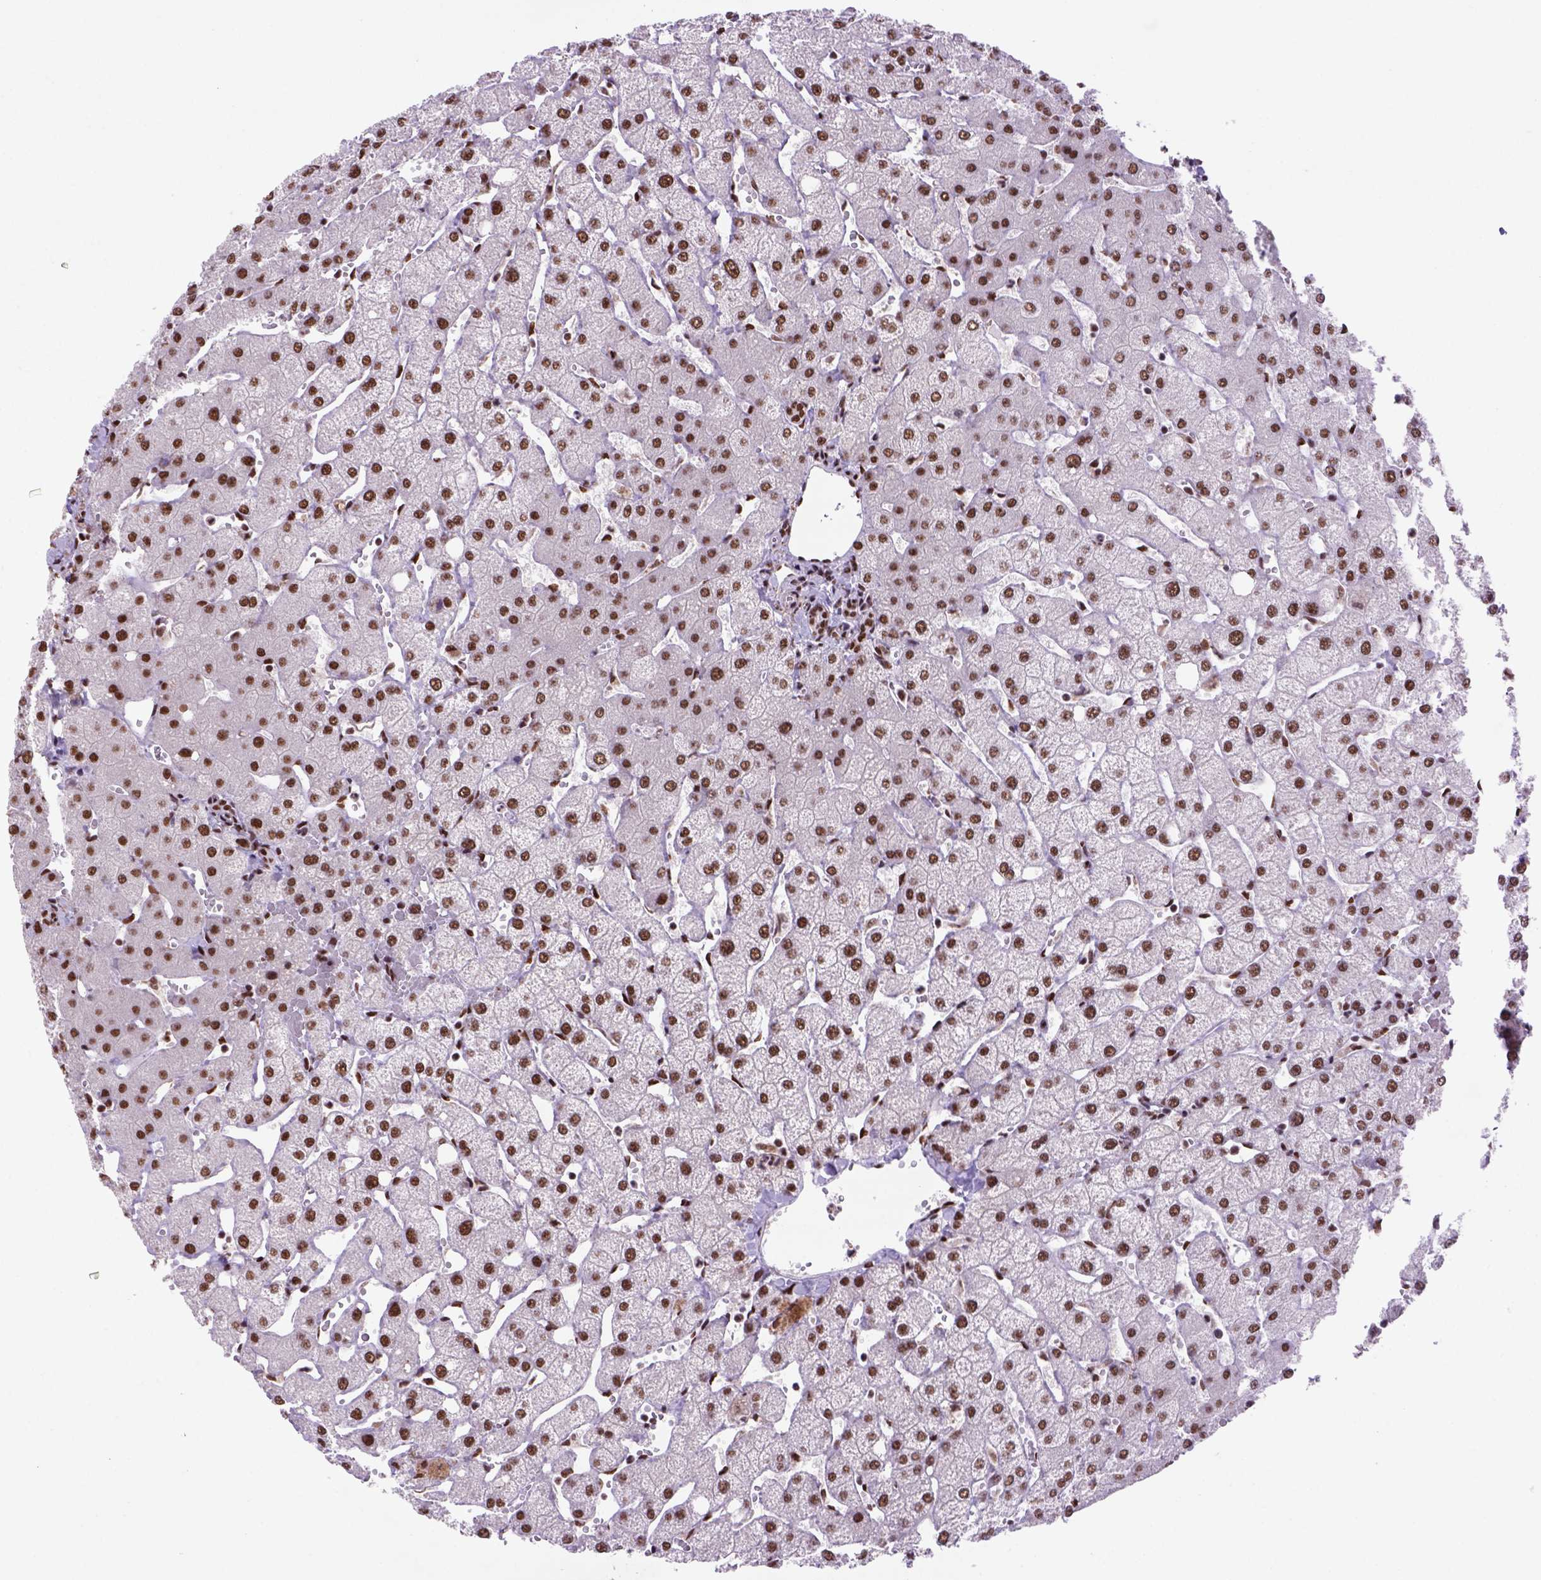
{"staining": {"intensity": "moderate", "quantity": ">75%", "location": "nuclear"}, "tissue": "liver", "cell_type": "Cholangiocytes", "image_type": "normal", "snomed": [{"axis": "morphology", "description": "Normal tissue, NOS"}, {"axis": "topography", "description": "Liver"}], "caption": "About >75% of cholangiocytes in benign liver exhibit moderate nuclear protein expression as visualized by brown immunohistochemical staining.", "gene": "NSMCE2", "patient": {"sex": "female", "age": 54}}